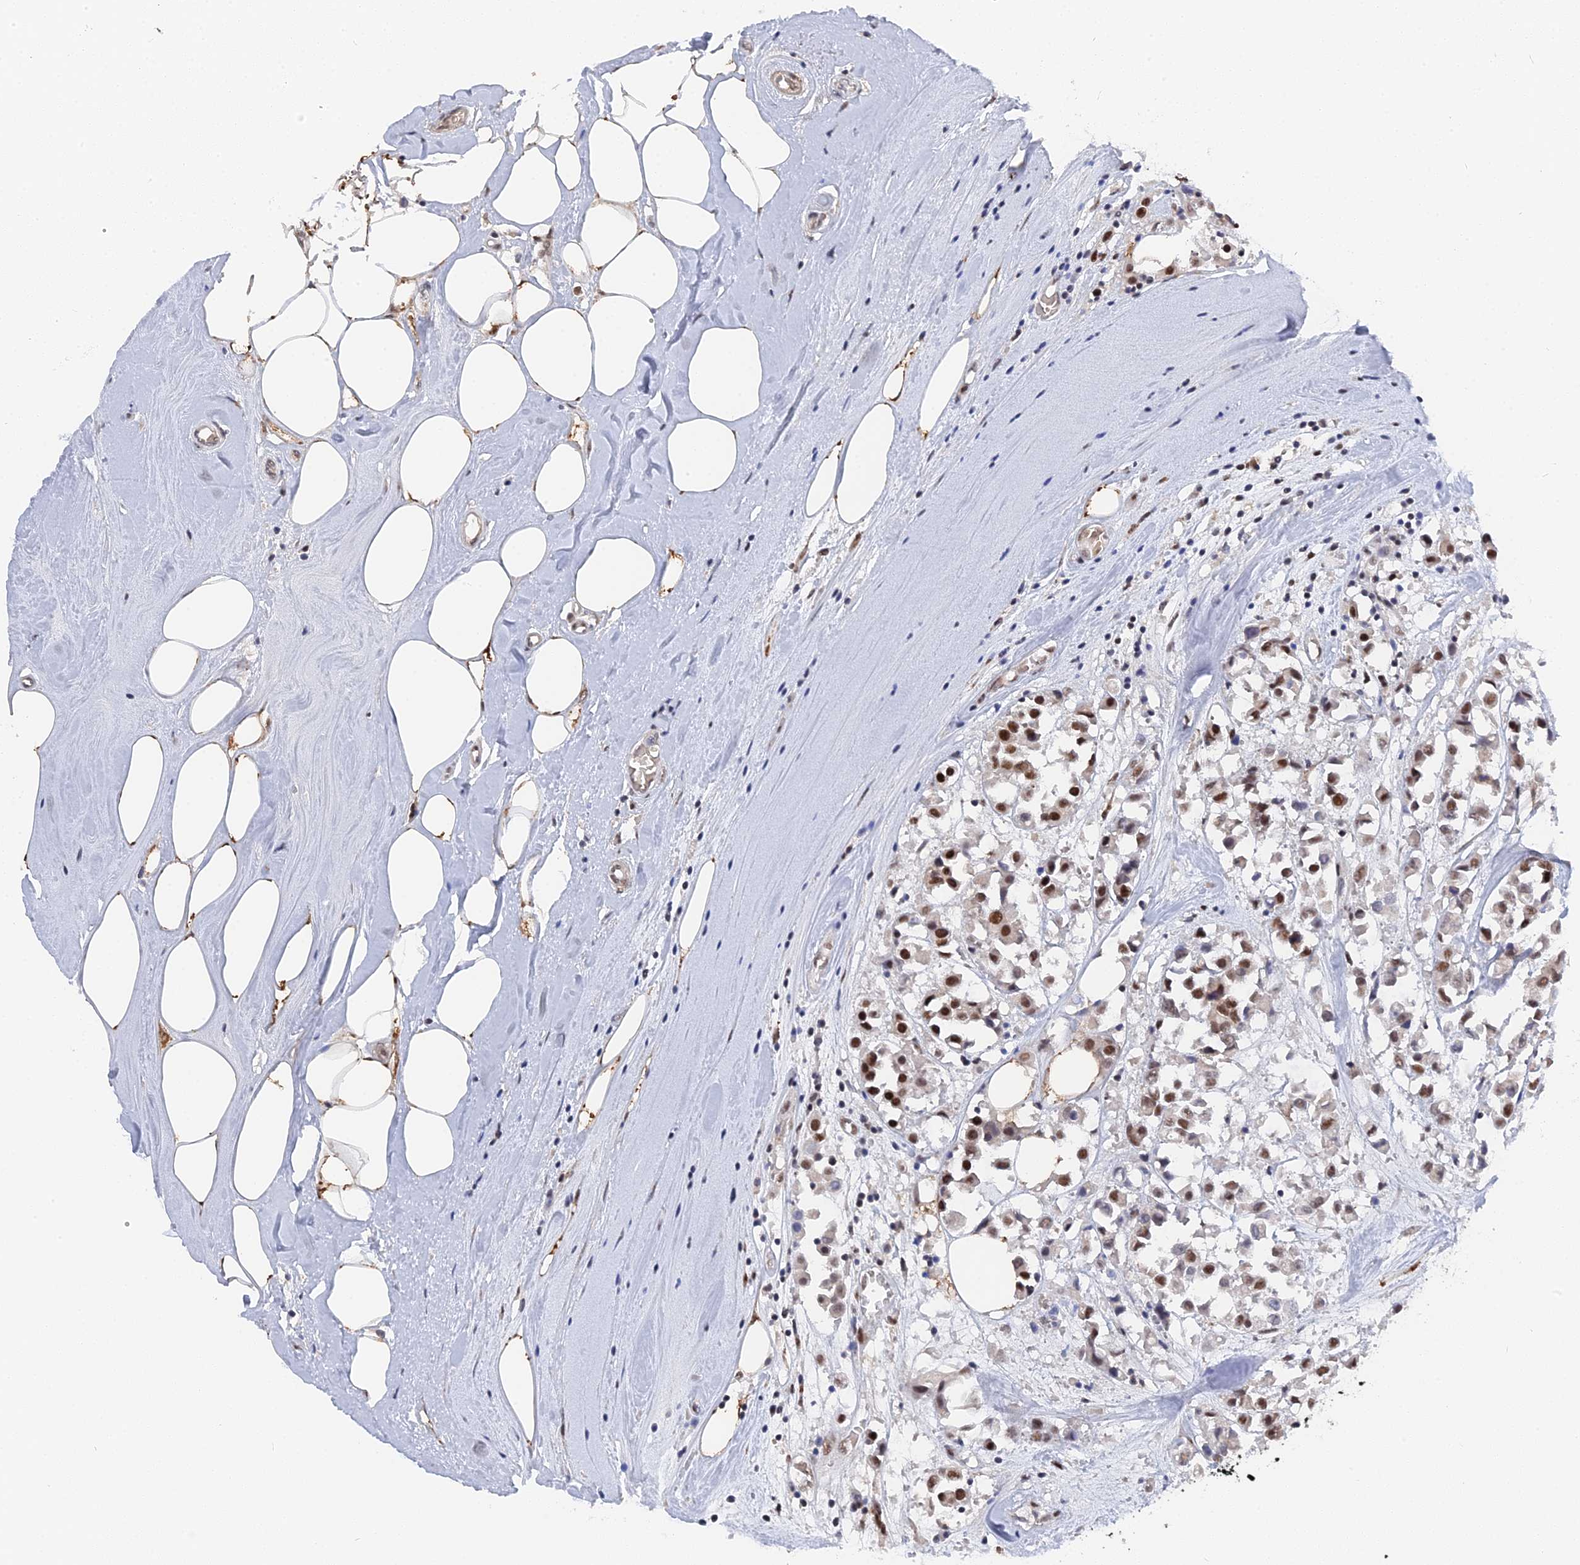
{"staining": {"intensity": "moderate", "quantity": ">75%", "location": "nuclear"}, "tissue": "breast cancer", "cell_type": "Tumor cells", "image_type": "cancer", "snomed": [{"axis": "morphology", "description": "Duct carcinoma"}, {"axis": "topography", "description": "Breast"}], "caption": "Immunohistochemical staining of human intraductal carcinoma (breast) reveals moderate nuclear protein positivity in about >75% of tumor cells.", "gene": "CCDC85A", "patient": {"sex": "female", "age": 61}}